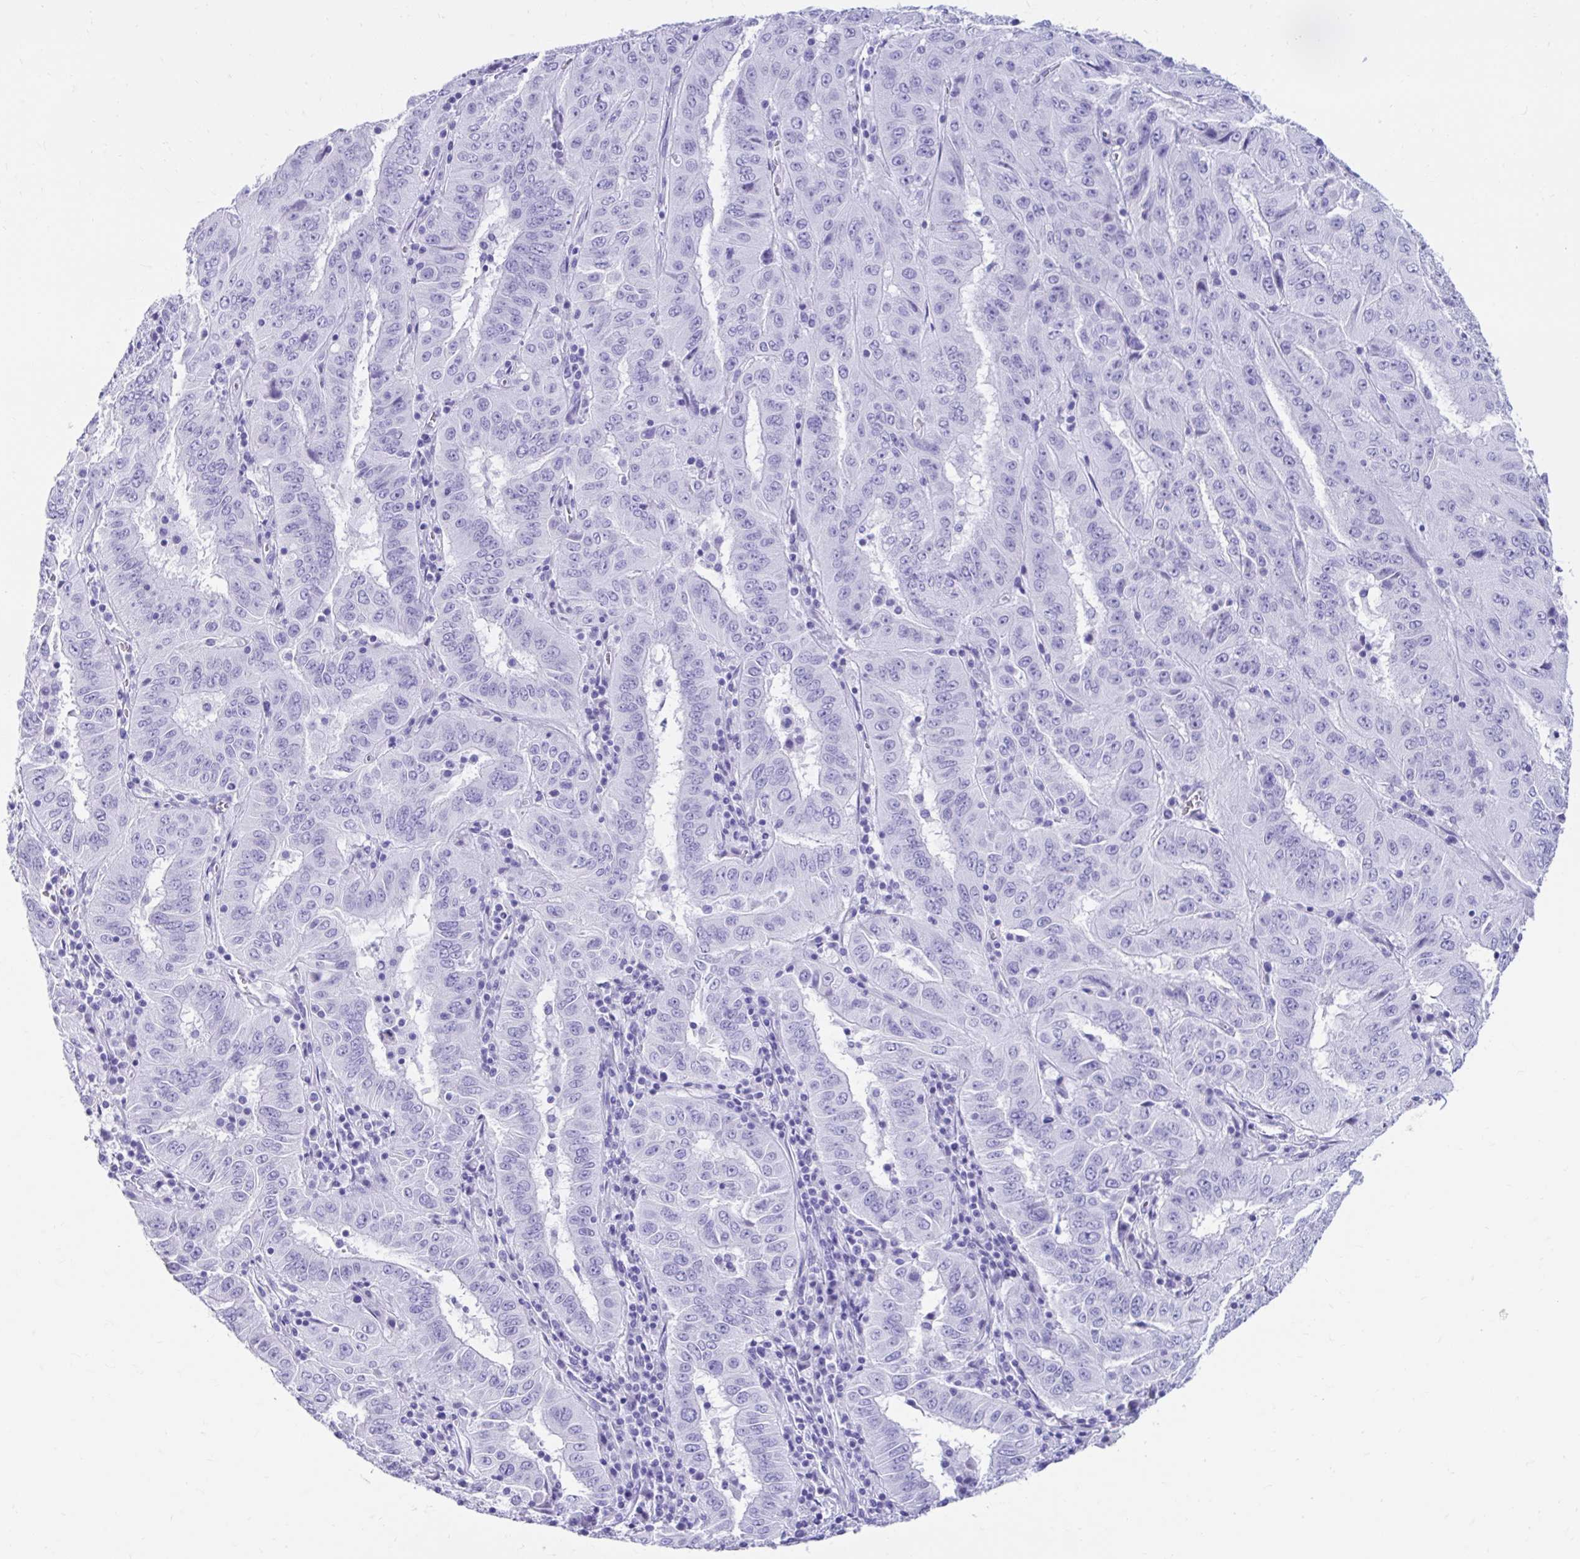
{"staining": {"intensity": "negative", "quantity": "none", "location": "none"}, "tissue": "pancreatic cancer", "cell_type": "Tumor cells", "image_type": "cancer", "snomed": [{"axis": "morphology", "description": "Adenocarcinoma, NOS"}, {"axis": "topography", "description": "Pancreas"}], "caption": "The micrograph reveals no significant expression in tumor cells of pancreatic cancer.", "gene": "SMIM9", "patient": {"sex": "male", "age": 63}}